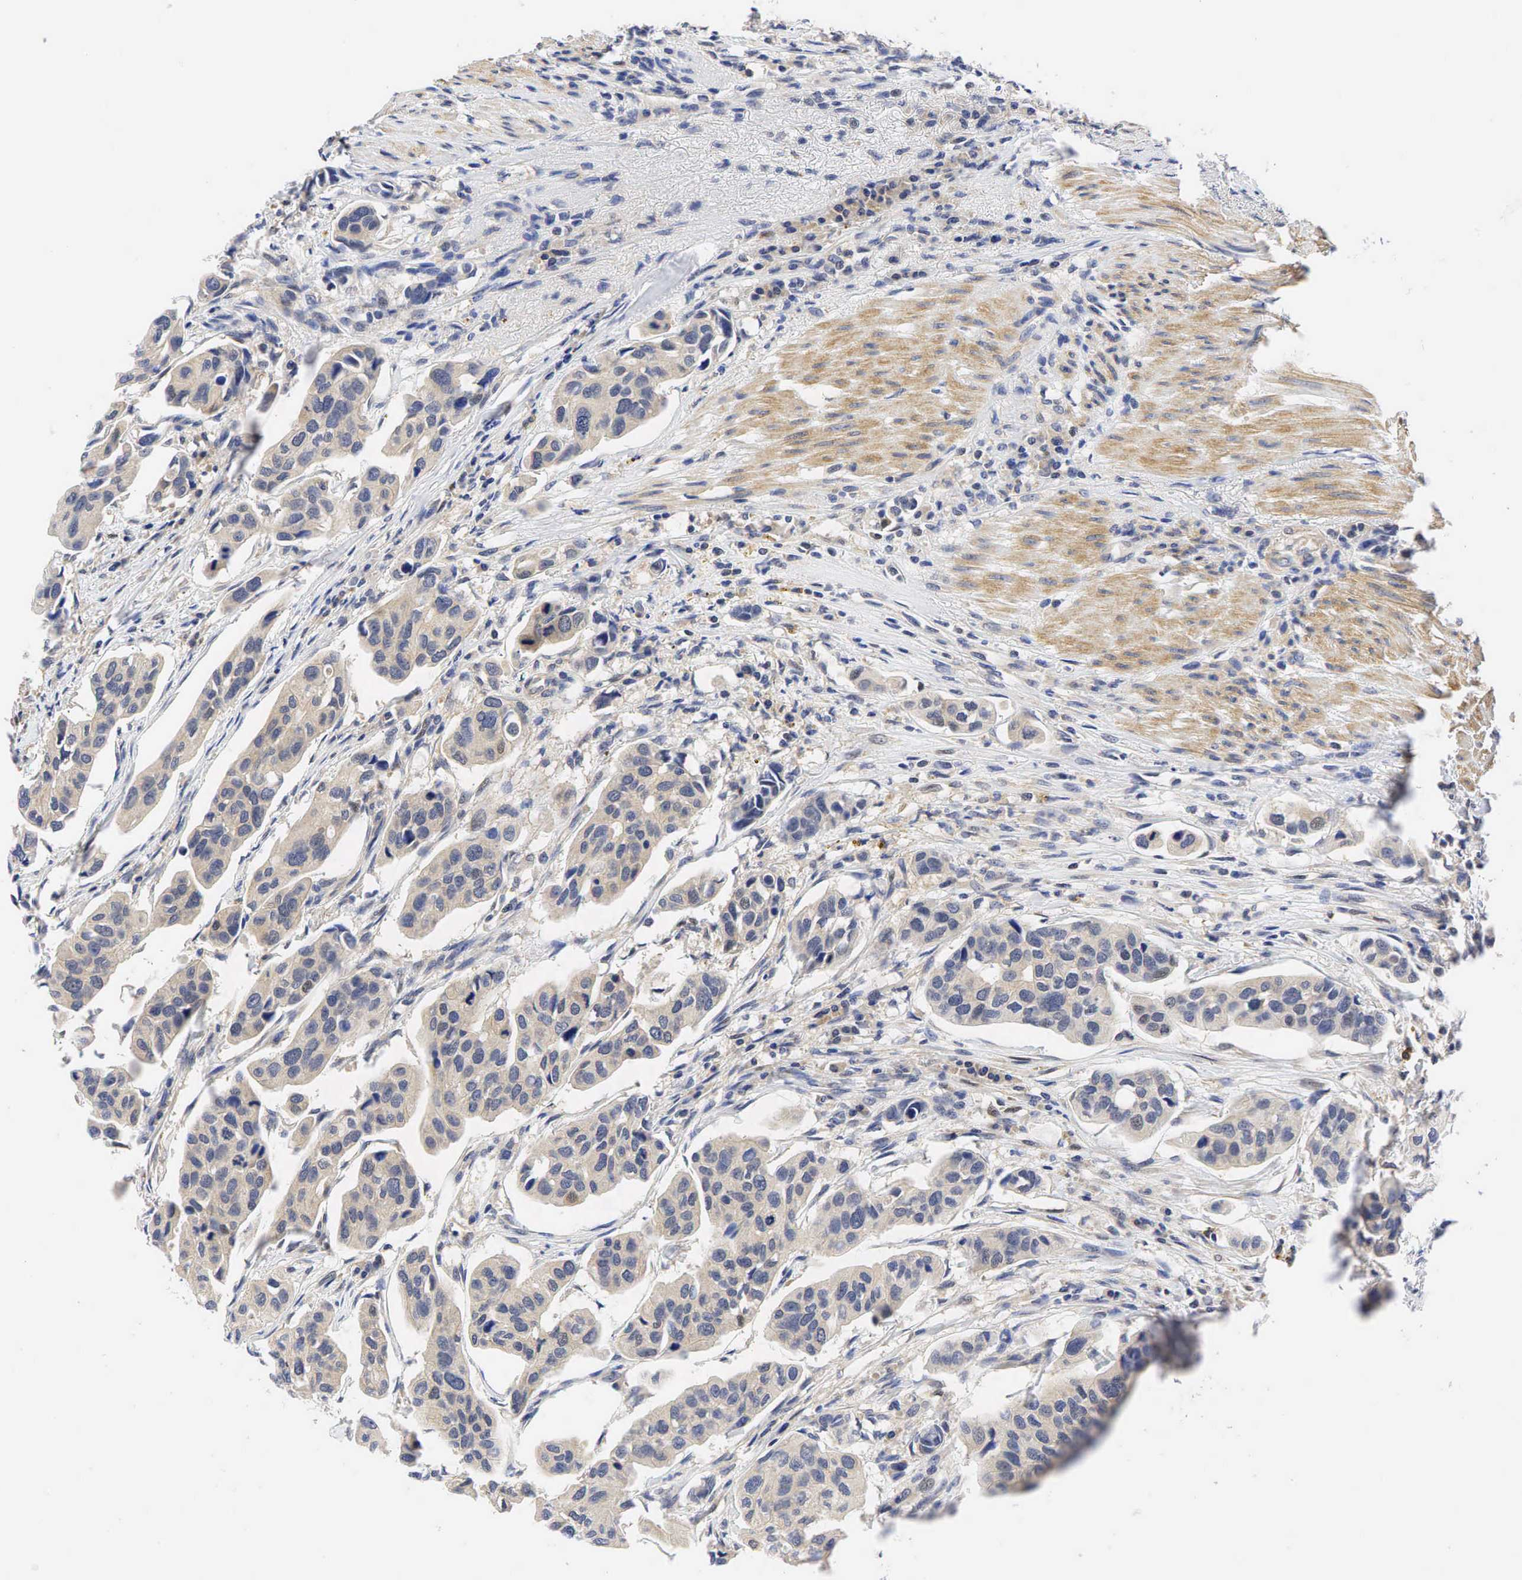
{"staining": {"intensity": "negative", "quantity": "none", "location": "none"}, "tissue": "urothelial cancer", "cell_type": "Tumor cells", "image_type": "cancer", "snomed": [{"axis": "morphology", "description": "Adenocarcinoma, NOS"}, {"axis": "topography", "description": "Urinary bladder"}], "caption": "Protein analysis of urothelial cancer exhibits no significant expression in tumor cells.", "gene": "CCND1", "patient": {"sex": "male", "age": 61}}